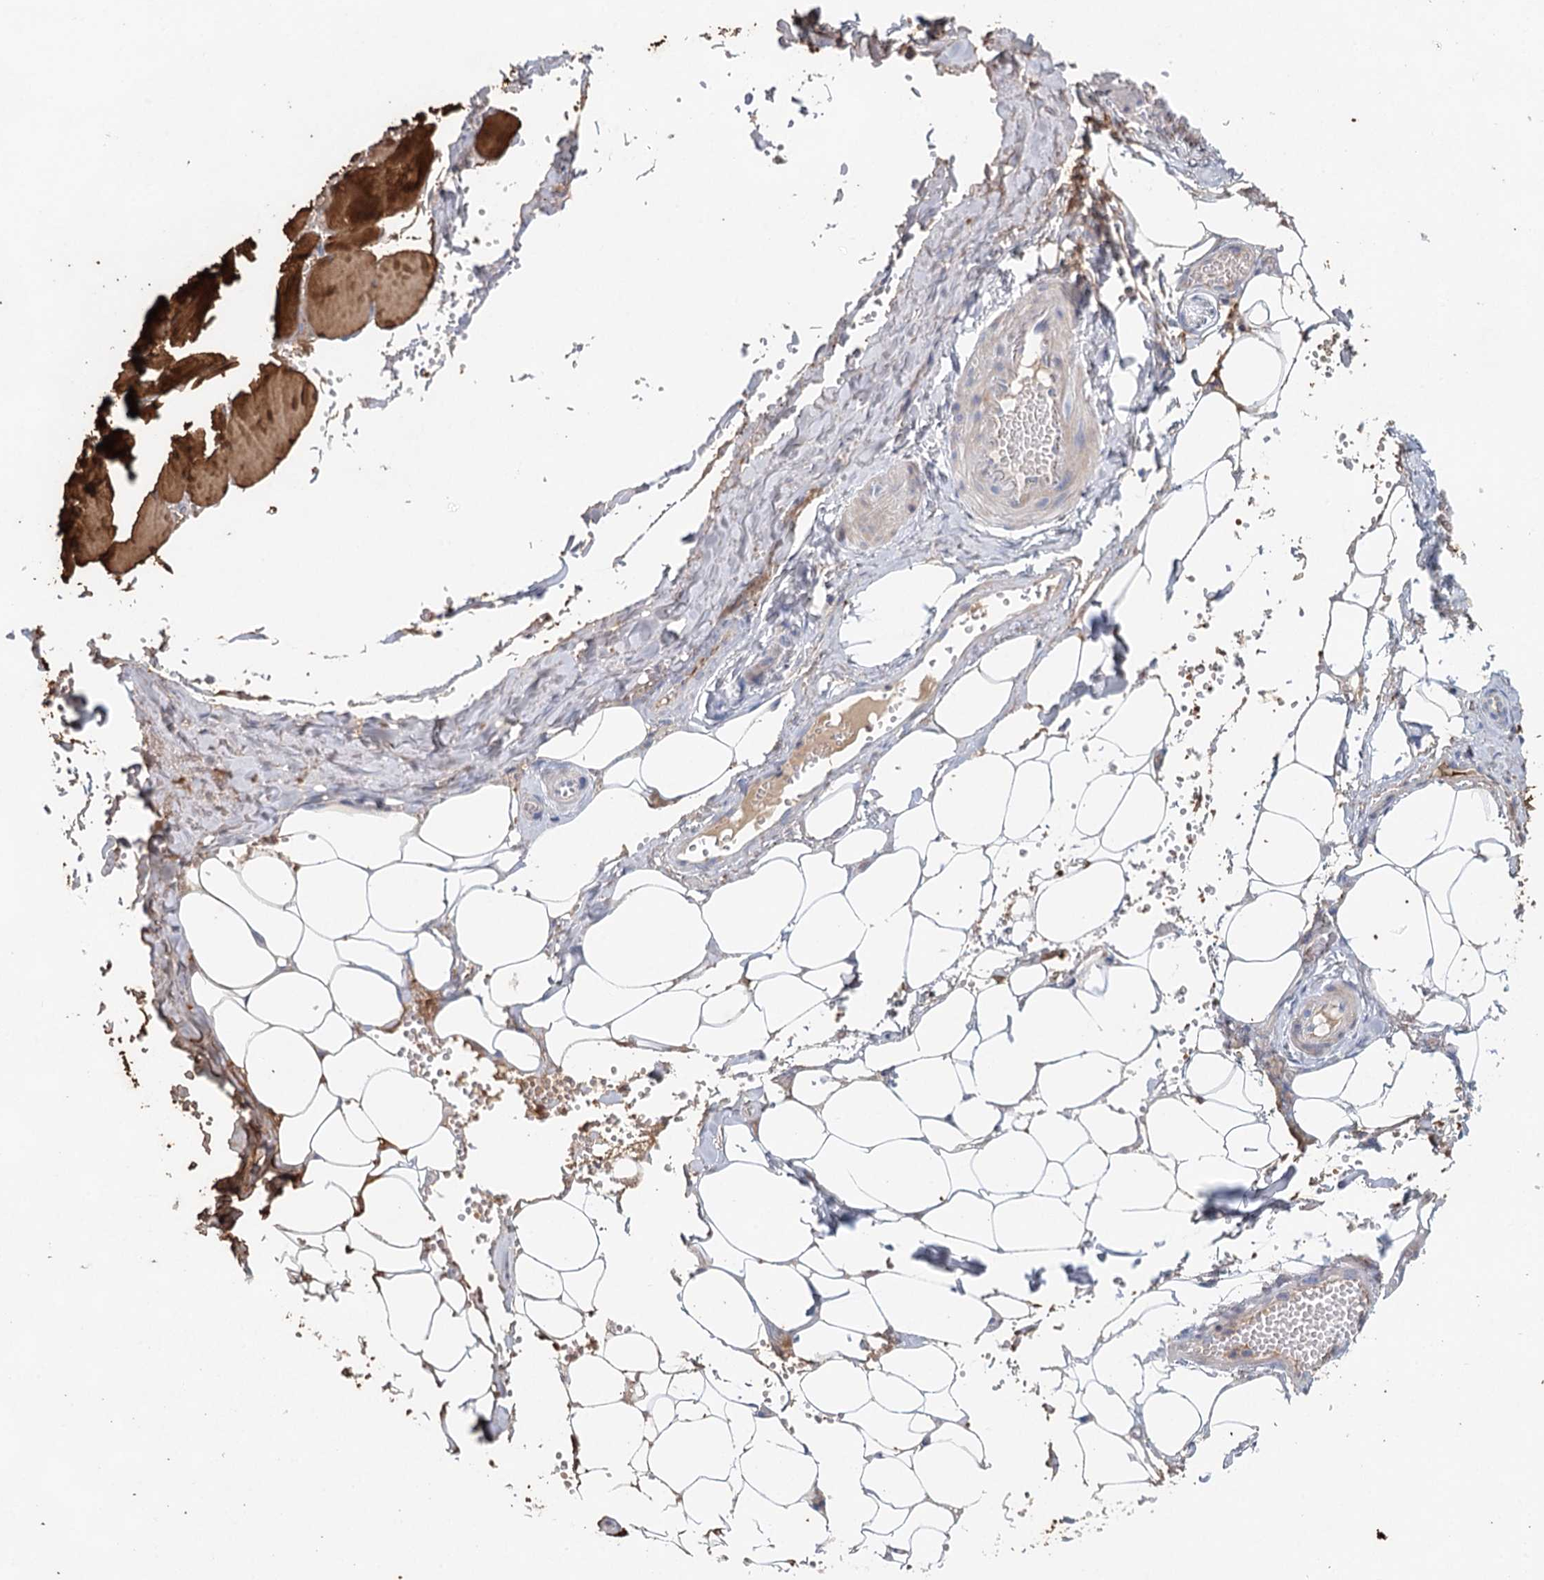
{"staining": {"intensity": "negative", "quantity": "none", "location": "none"}, "tissue": "adipose tissue", "cell_type": "Adipocytes", "image_type": "normal", "snomed": [{"axis": "morphology", "description": "Normal tissue, NOS"}, {"axis": "topography", "description": "Skeletal muscle"}, {"axis": "topography", "description": "Peripheral nerve tissue"}], "caption": "This is an immunohistochemistry (IHC) micrograph of normal adipose tissue. There is no positivity in adipocytes.", "gene": "MYL6B", "patient": {"sex": "female", "age": 55}}